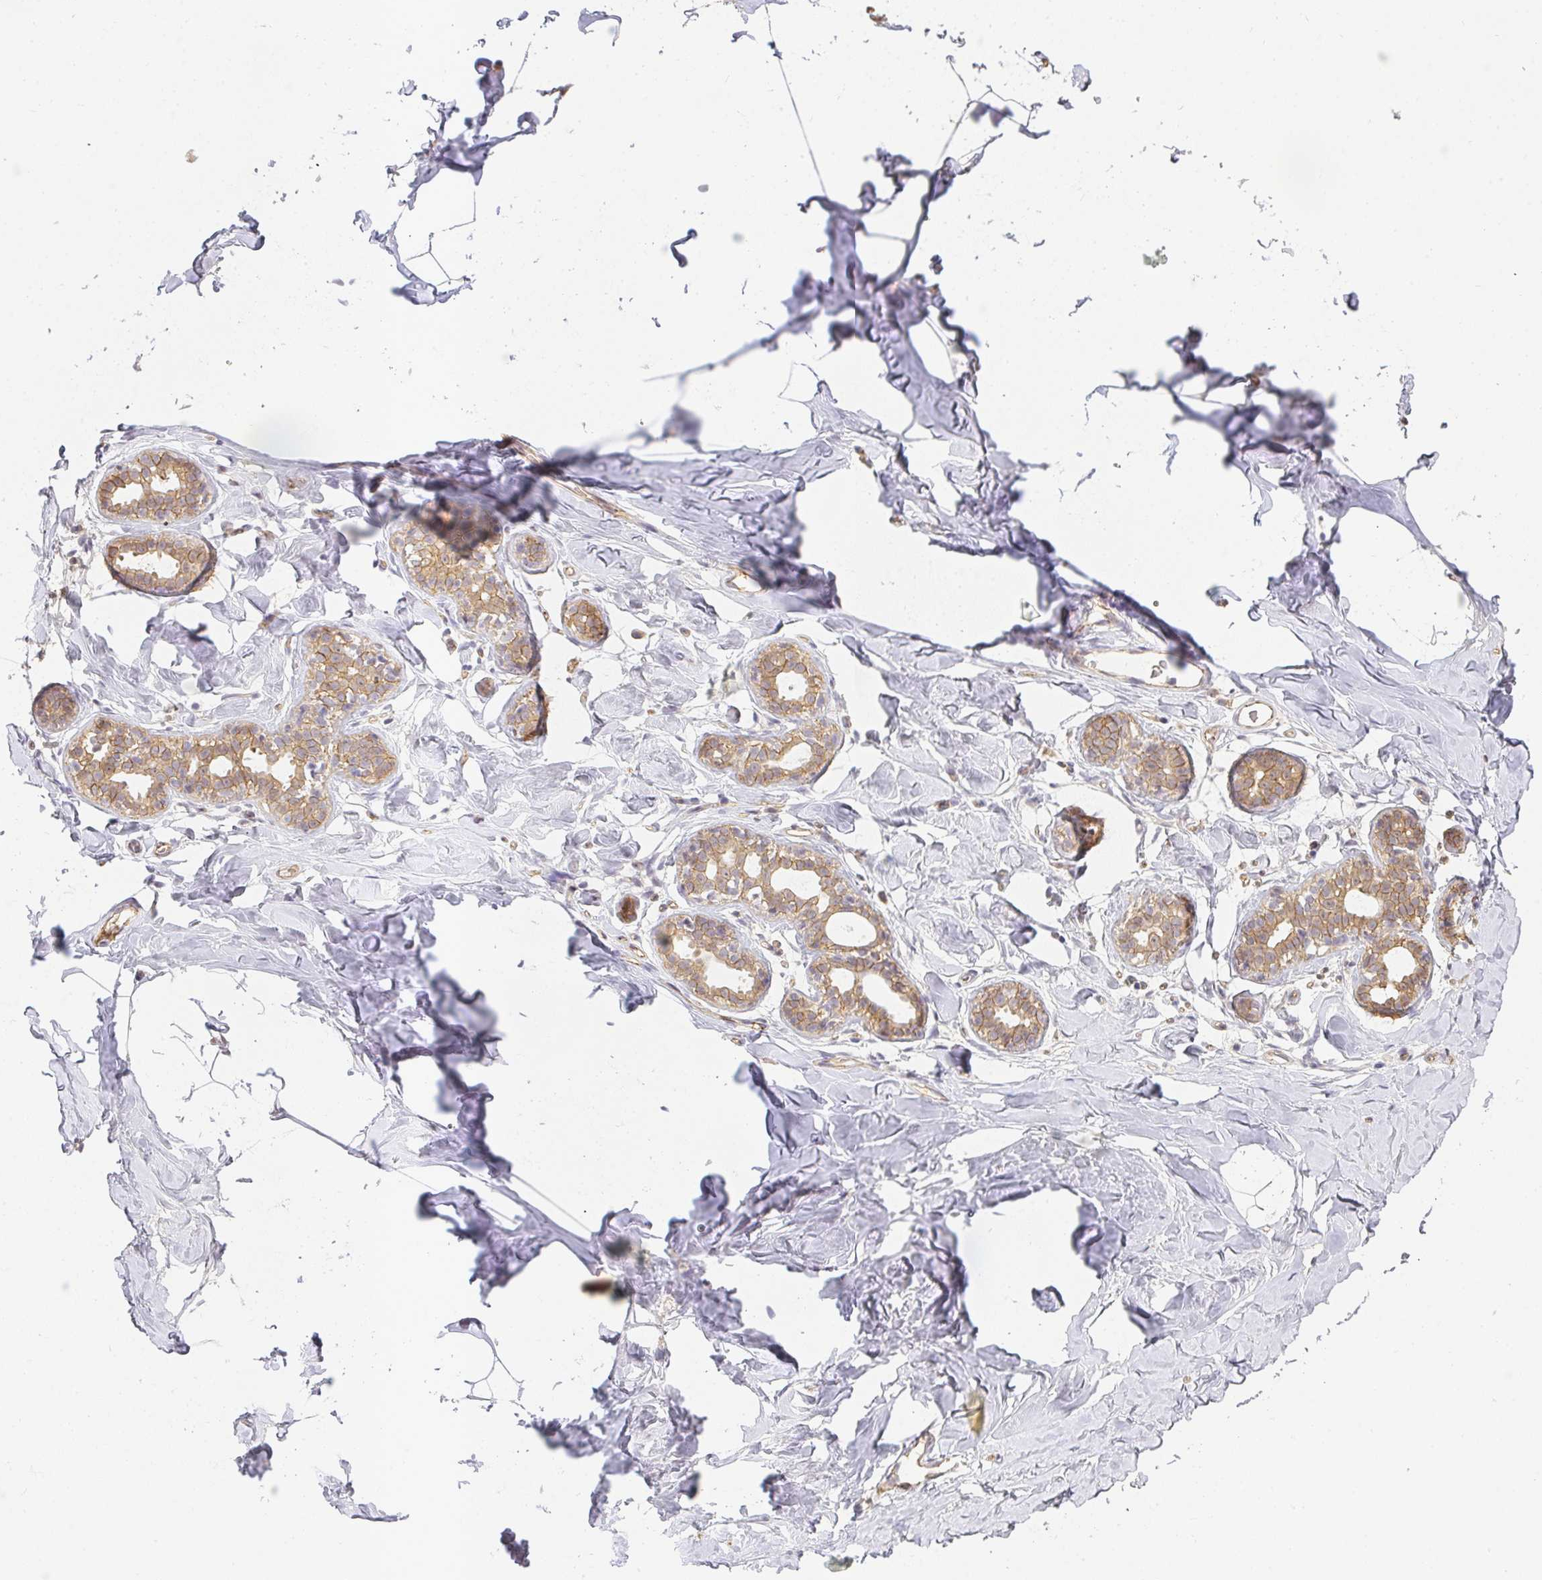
{"staining": {"intensity": "moderate", "quantity": "<25%", "location": "cytoplasmic/membranous"}, "tissue": "breast", "cell_type": "Adipocytes", "image_type": "normal", "snomed": [{"axis": "morphology", "description": "Normal tissue, NOS"}, {"axis": "topography", "description": "Breast"}], "caption": "About <25% of adipocytes in unremarkable breast exhibit moderate cytoplasmic/membranous protein expression as visualized by brown immunohistochemical staining.", "gene": "SLC35B3", "patient": {"sex": "female", "age": 32}}